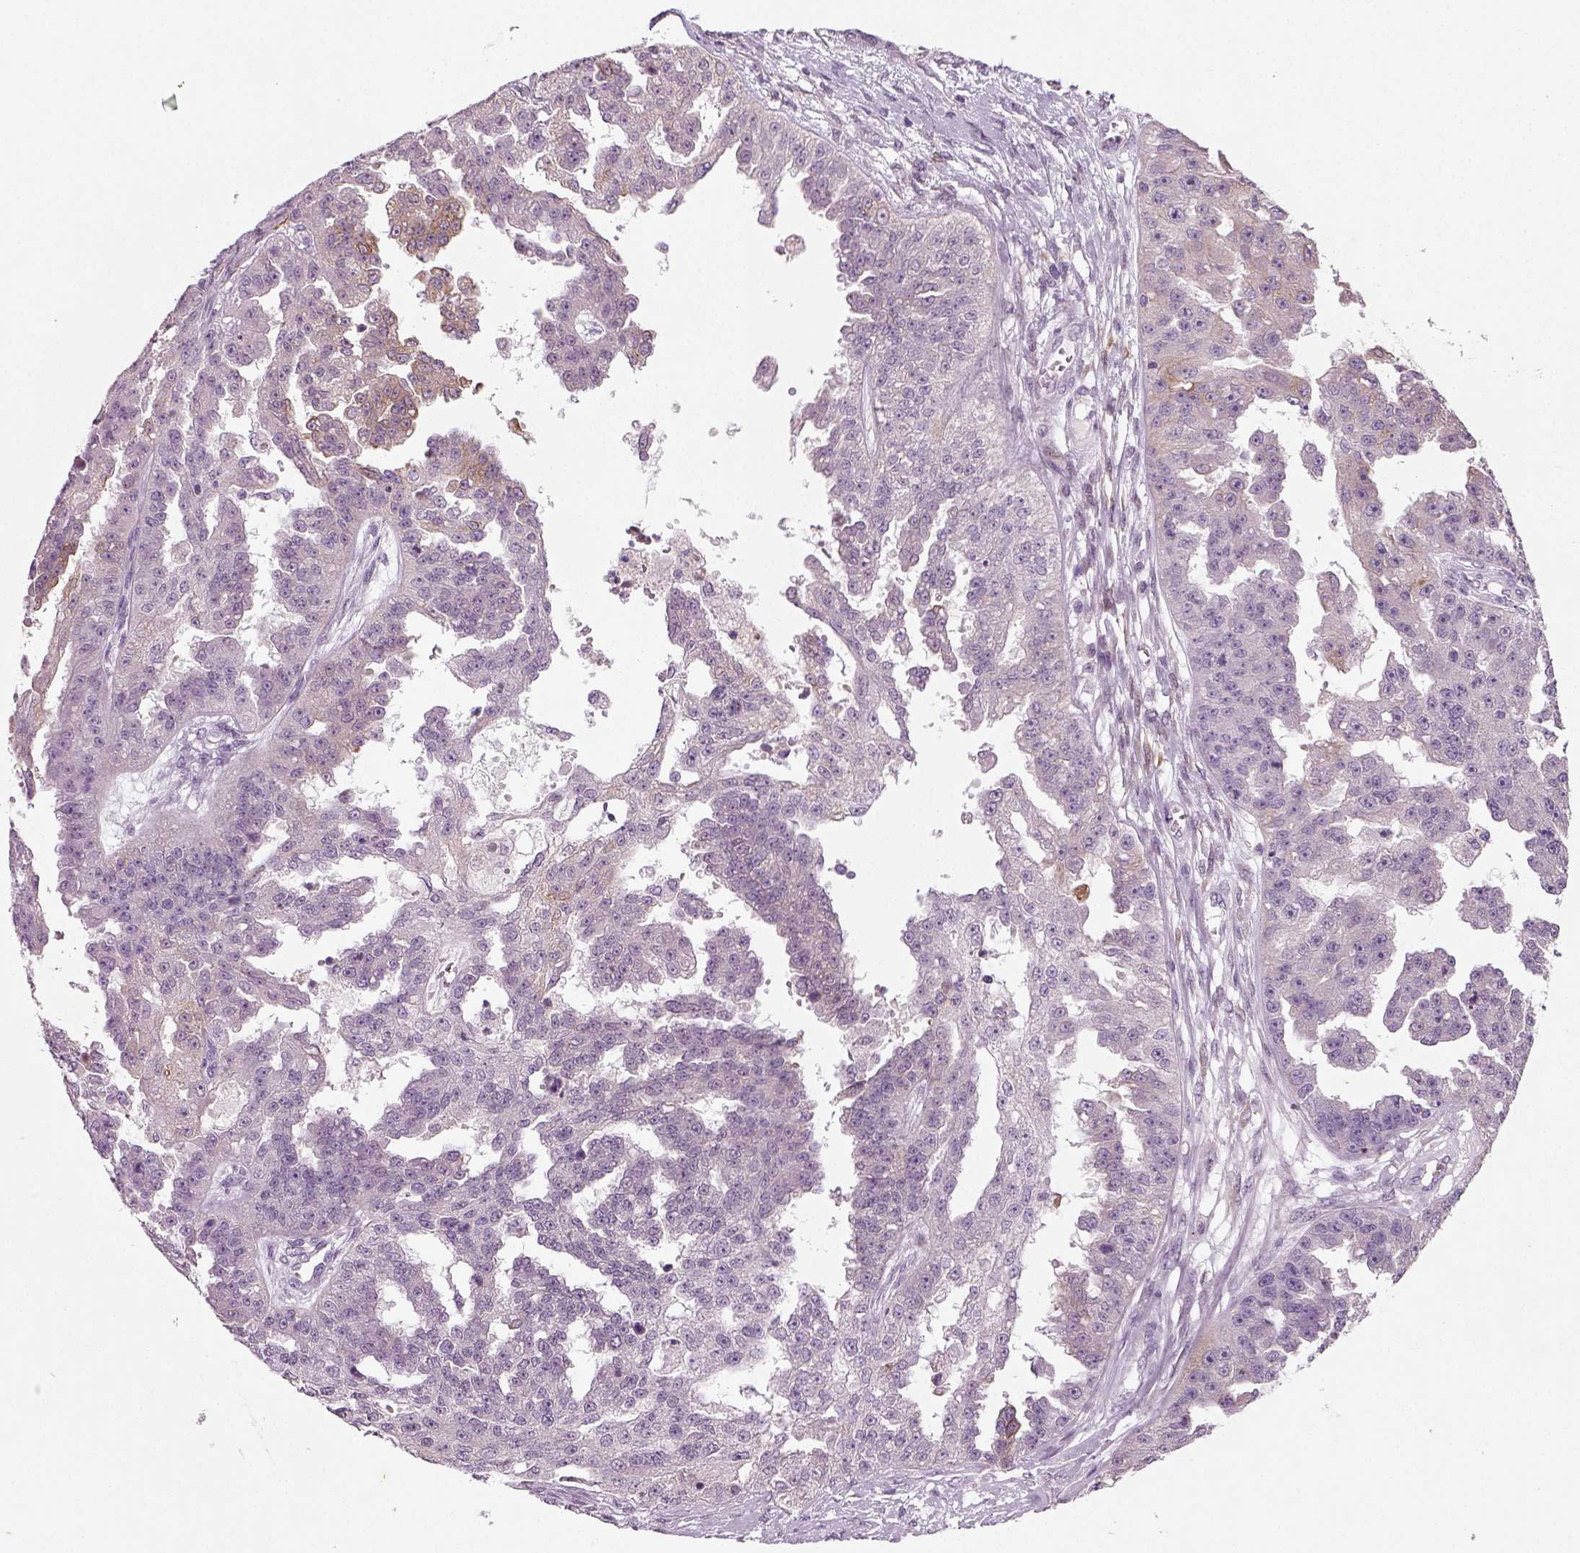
{"staining": {"intensity": "negative", "quantity": "none", "location": "none"}, "tissue": "ovarian cancer", "cell_type": "Tumor cells", "image_type": "cancer", "snomed": [{"axis": "morphology", "description": "Cystadenocarcinoma, serous, NOS"}, {"axis": "topography", "description": "Ovary"}], "caption": "This is an IHC image of serous cystadenocarcinoma (ovarian). There is no positivity in tumor cells.", "gene": "SYNGAP1", "patient": {"sex": "female", "age": 58}}